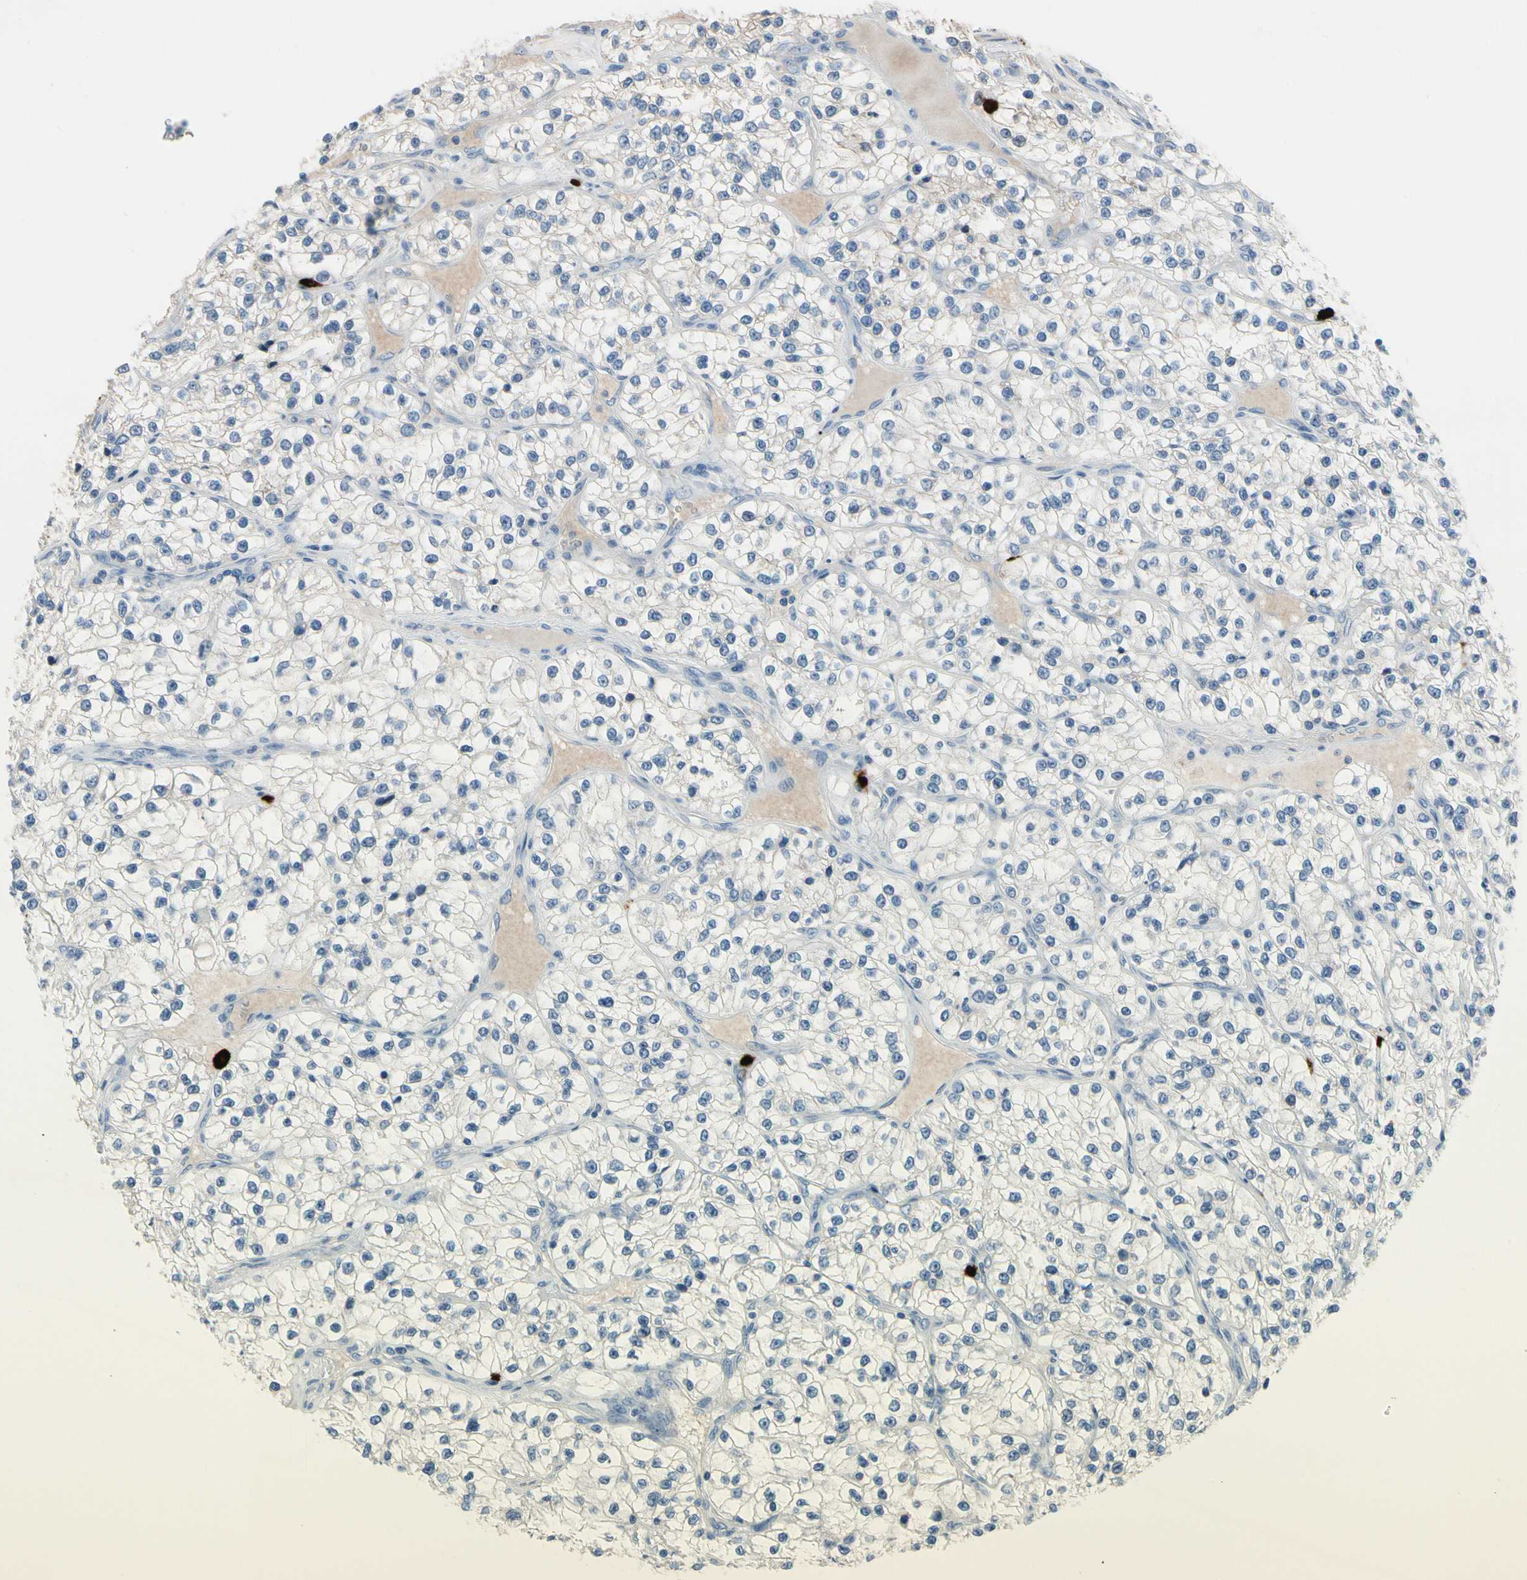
{"staining": {"intensity": "negative", "quantity": "none", "location": "none"}, "tissue": "renal cancer", "cell_type": "Tumor cells", "image_type": "cancer", "snomed": [{"axis": "morphology", "description": "Adenocarcinoma, NOS"}, {"axis": "topography", "description": "Kidney"}], "caption": "Immunohistochemical staining of human renal cancer (adenocarcinoma) exhibits no significant staining in tumor cells.", "gene": "CPA3", "patient": {"sex": "female", "age": 57}}